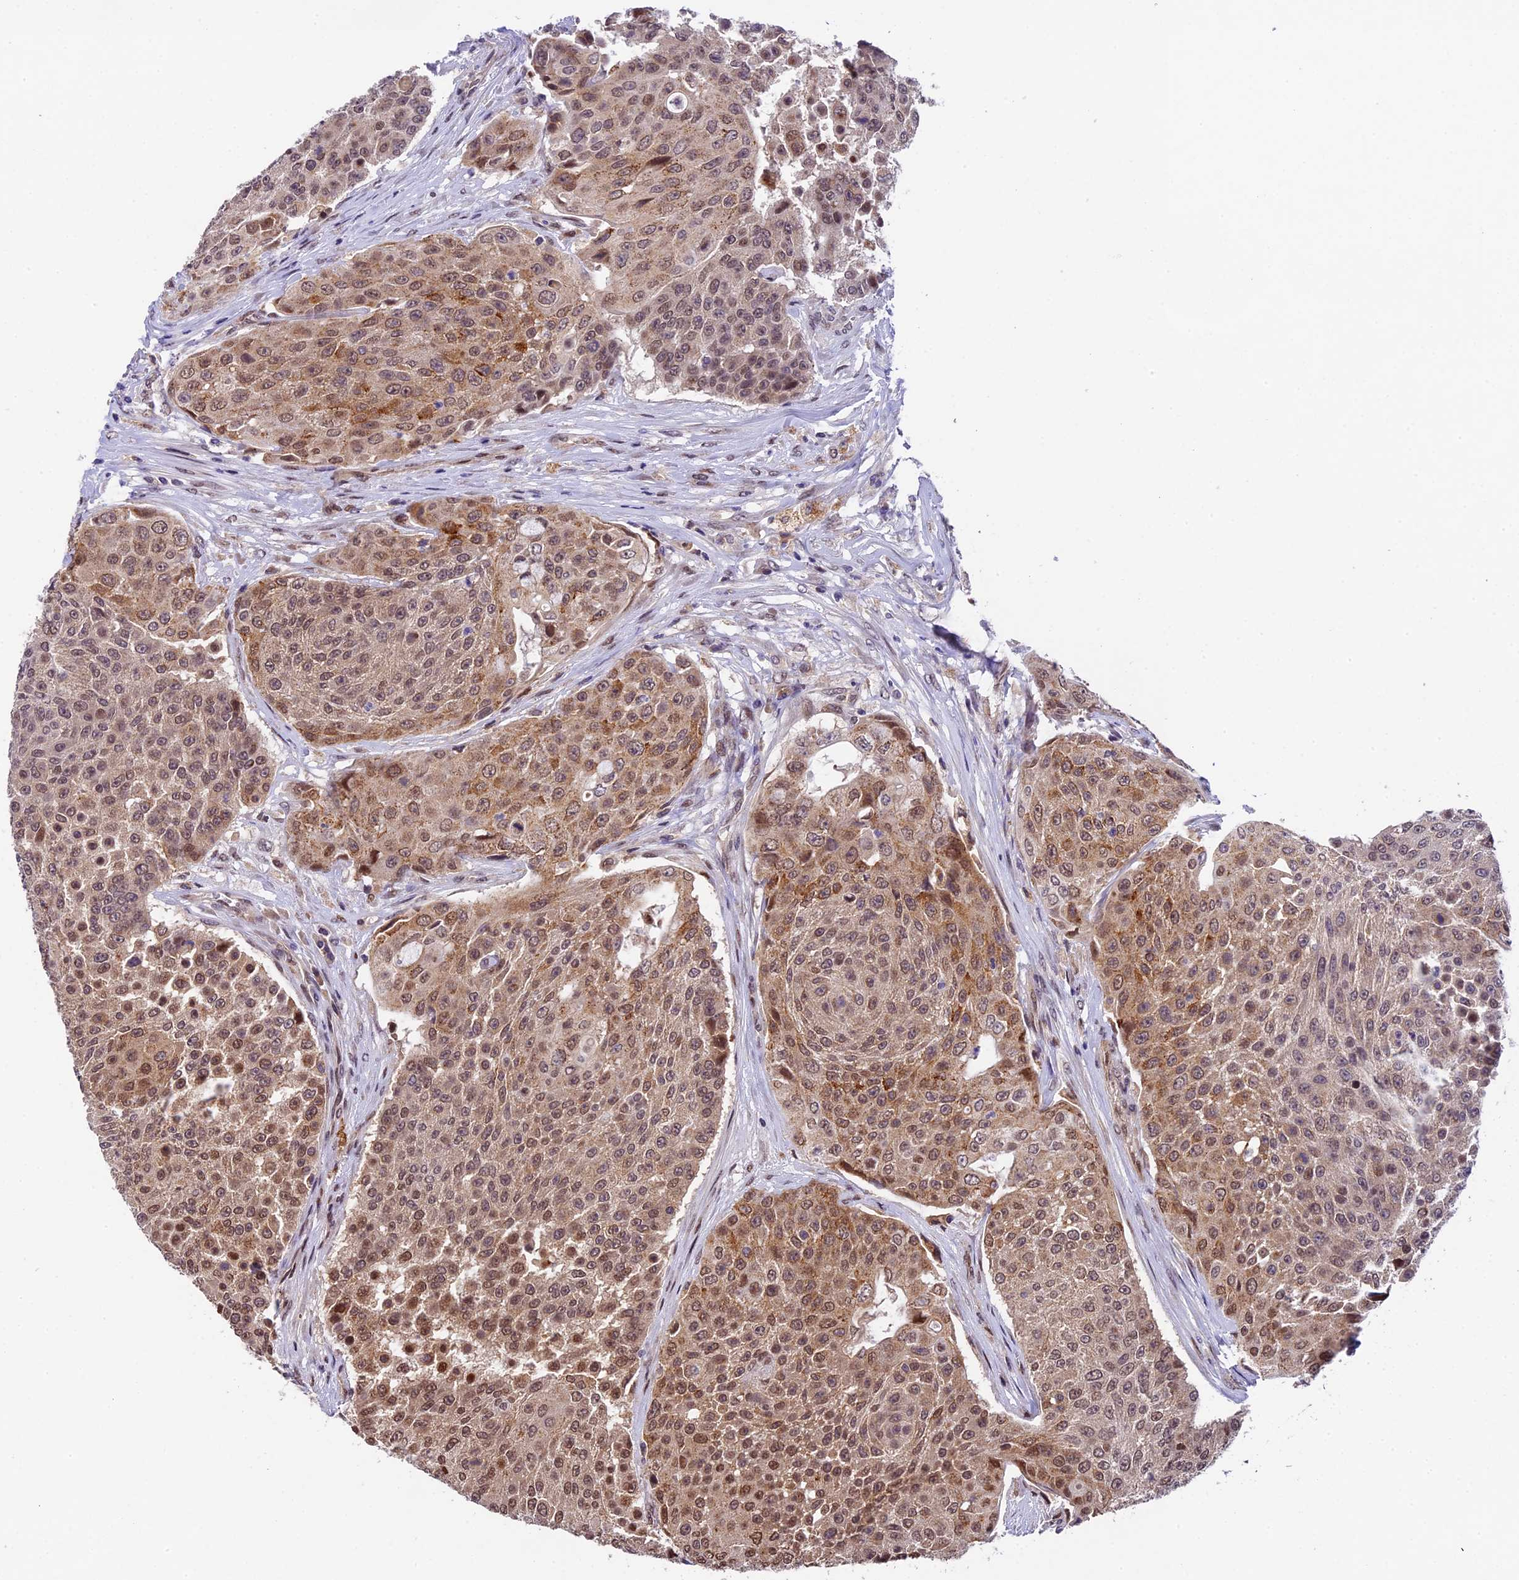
{"staining": {"intensity": "moderate", "quantity": ">75%", "location": "cytoplasmic/membranous,nuclear"}, "tissue": "urothelial cancer", "cell_type": "Tumor cells", "image_type": "cancer", "snomed": [{"axis": "morphology", "description": "Urothelial carcinoma, High grade"}, {"axis": "topography", "description": "Urinary bladder"}], "caption": "Protein expression analysis of urothelial cancer shows moderate cytoplasmic/membranous and nuclear staining in about >75% of tumor cells.", "gene": "CCSER1", "patient": {"sex": "female", "age": 63}}